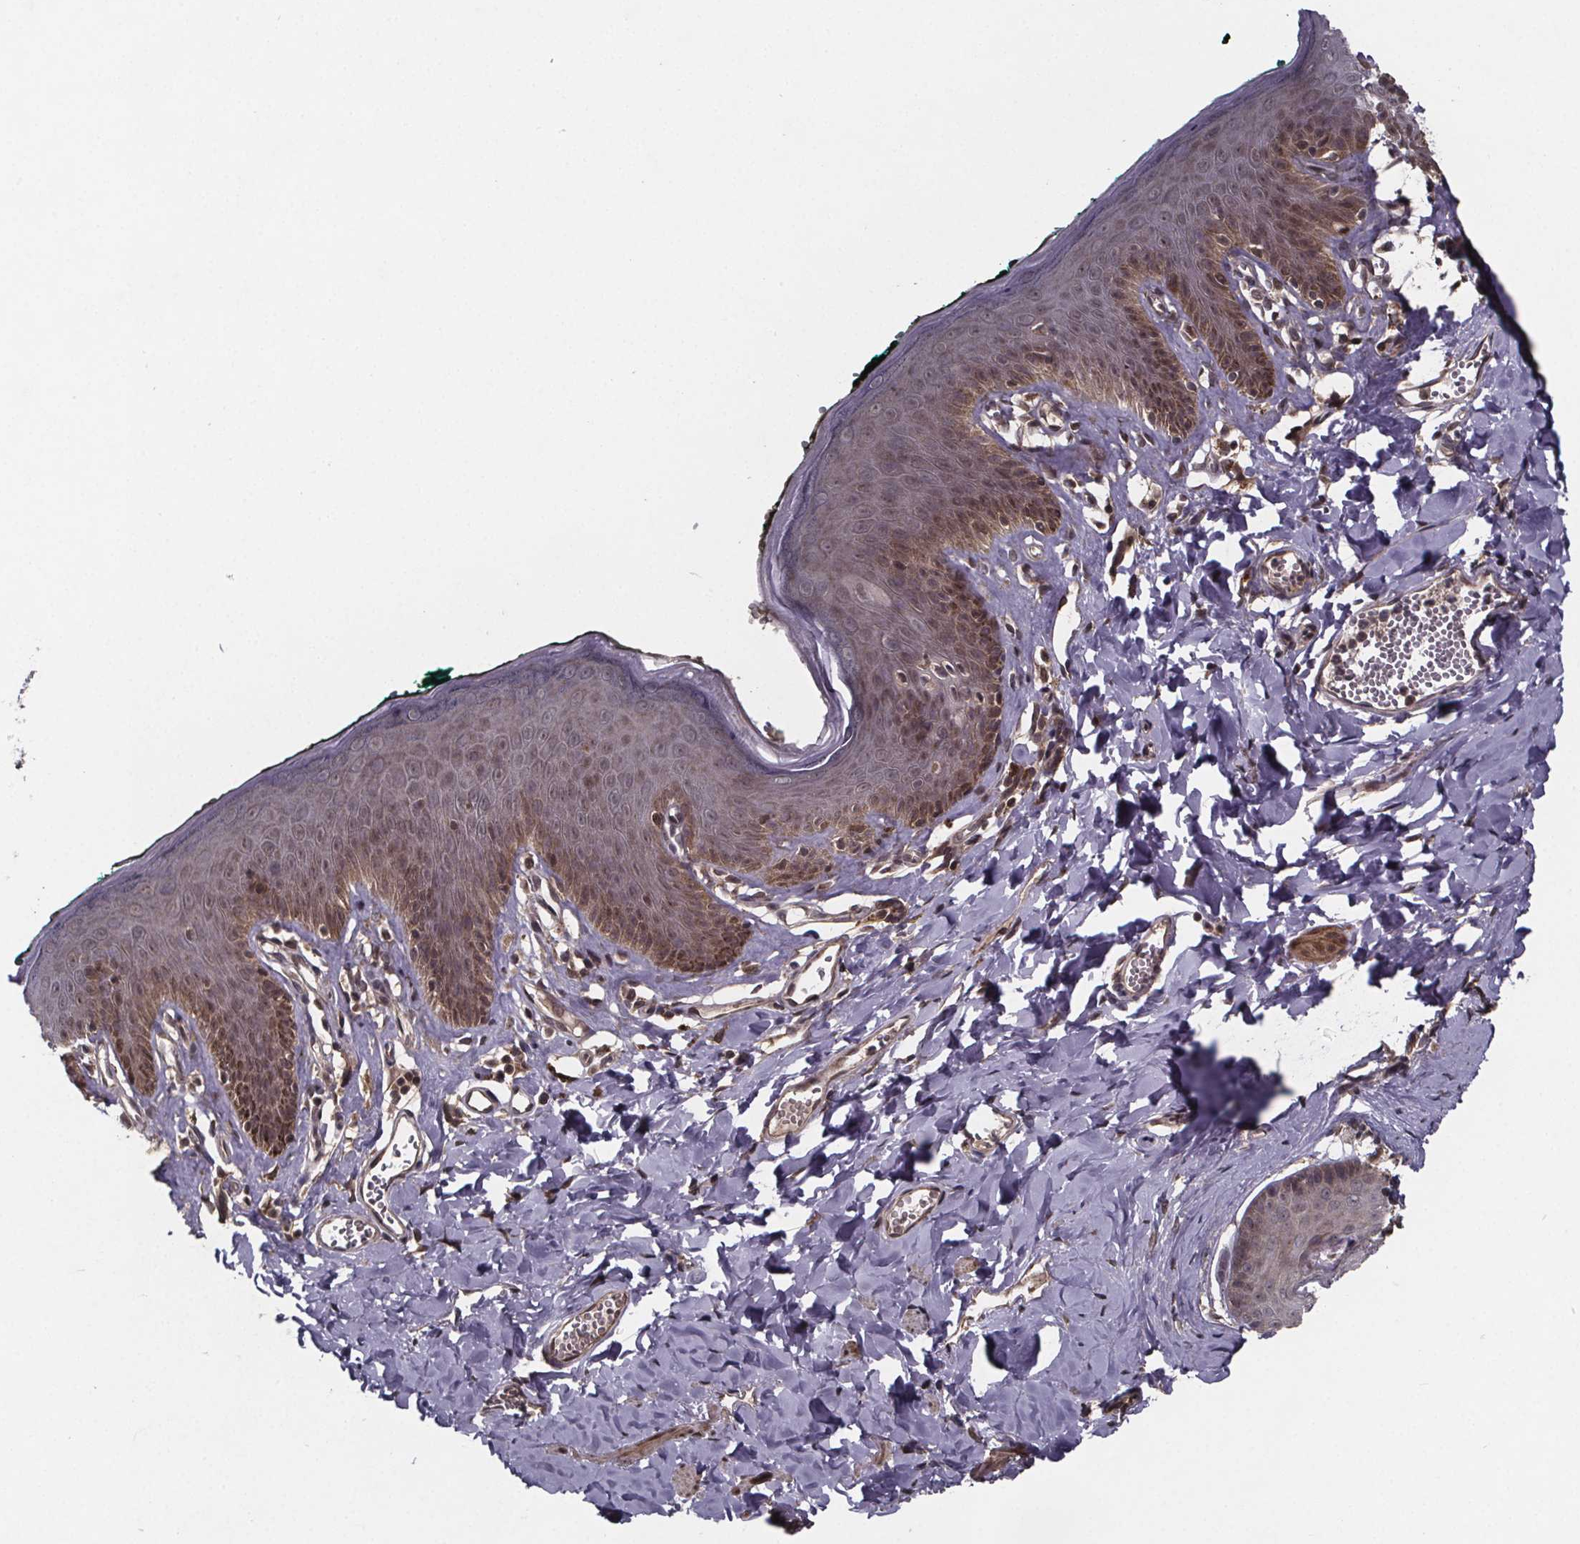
{"staining": {"intensity": "moderate", "quantity": "25%-75%", "location": "nuclear"}, "tissue": "skin", "cell_type": "Epidermal cells", "image_type": "normal", "snomed": [{"axis": "morphology", "description": "Normal tissue, NOS"}, {"axis": "topography", "description": "Vulva"}, {"axis": "topography", "description": "Peripheral nerve tissue"}], "caption": "Moderate nuclear expression is appreciated in about 25%-75% of epidermal cells in benign skin.", "gene": "FN3KRP", "patient": {"sex": "female", "age": 66}}